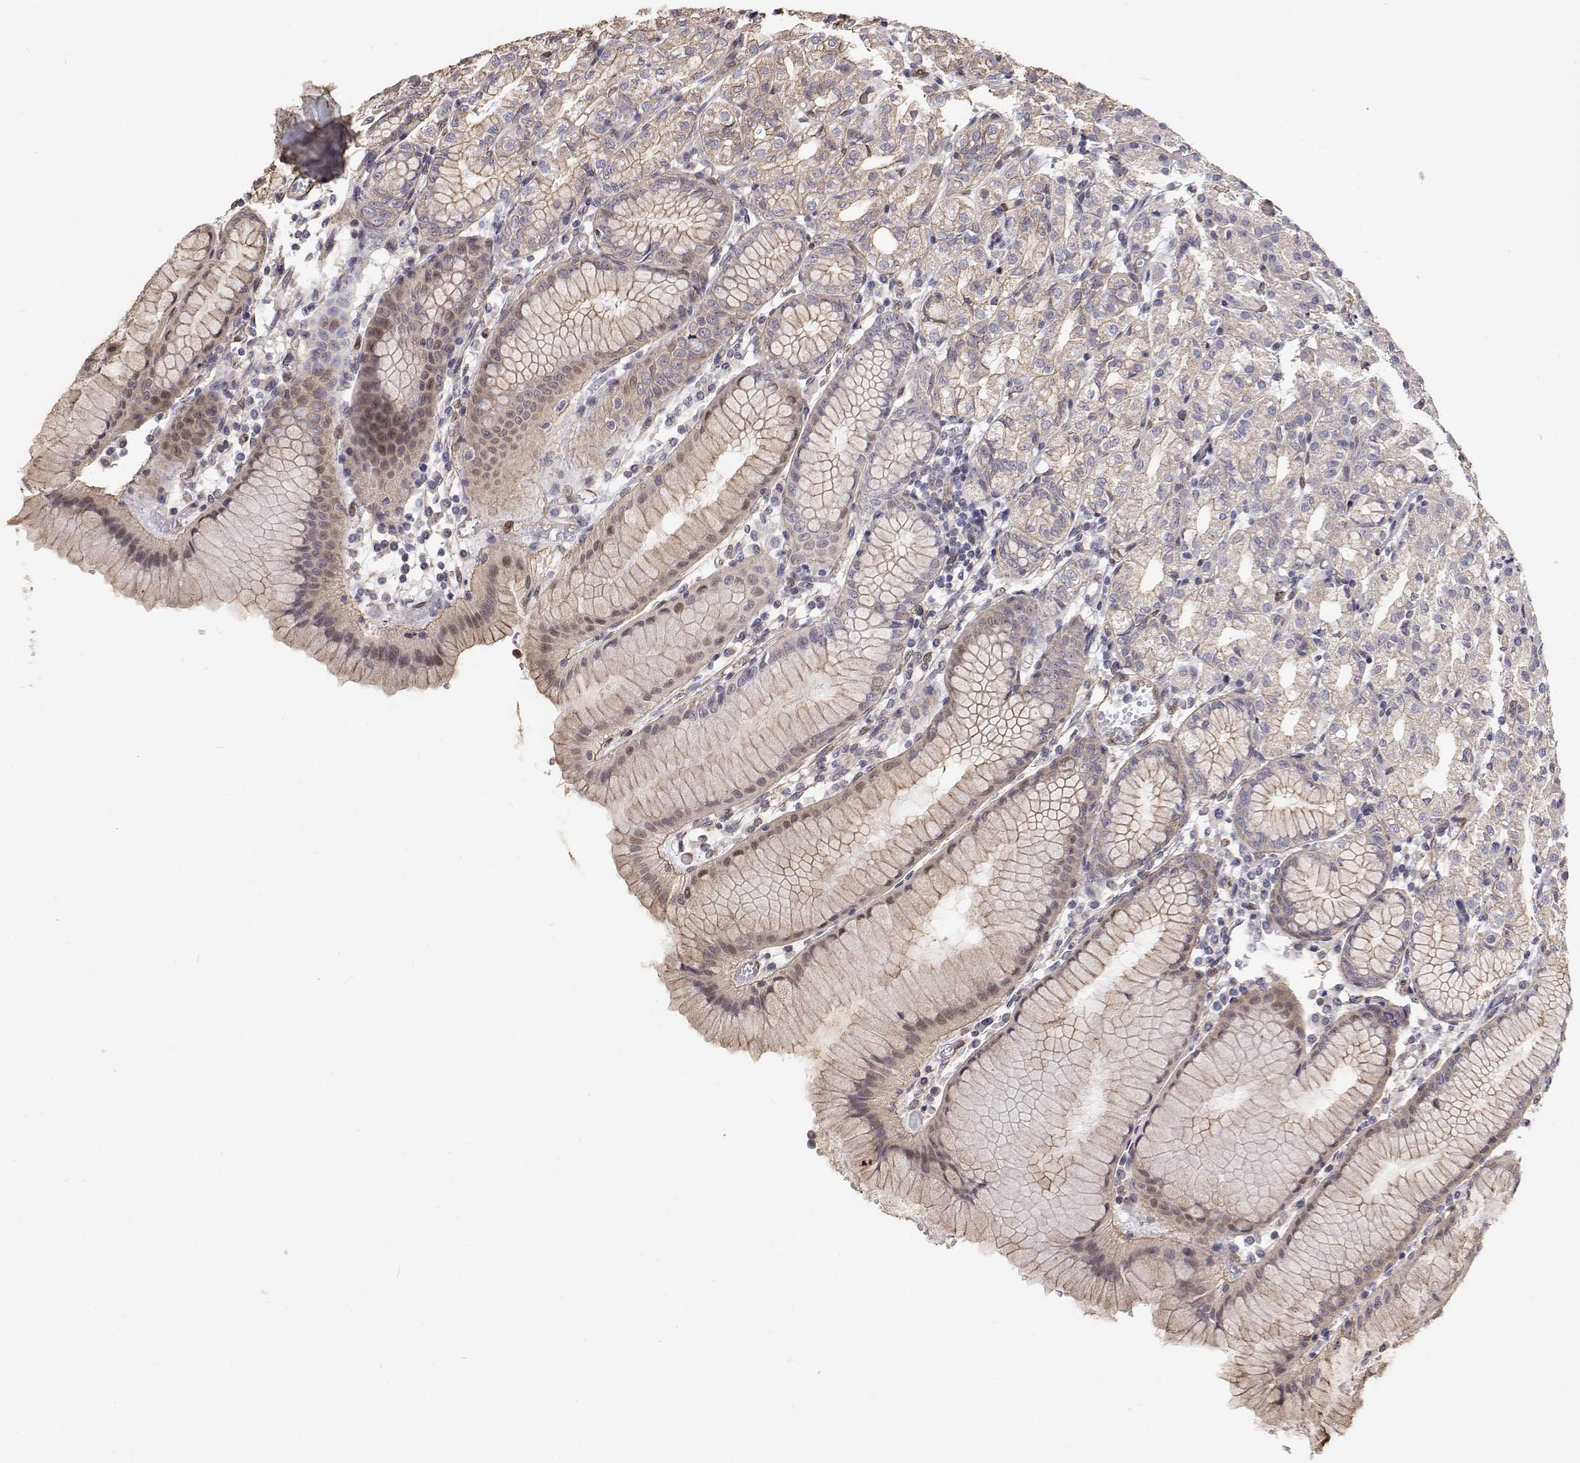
{"staining": {"intensity": "weak", "quantity": "<25%", "location": "cytoplasmic/membranous,nuclear"}, "tissue": "stomach", "cell_type": "Glandular cells", "image_type": "normal", "snomed": [{"axis": "morphology", "description": "Normal tissue, NOS"}, {"axis": "topography", "description": "Stomach"}], "caption": "The histopathology image shows no staining of glandular cells in normal stomach.", "gene": "GSDMA", "patient": {"sex": "female", "age": 57}}